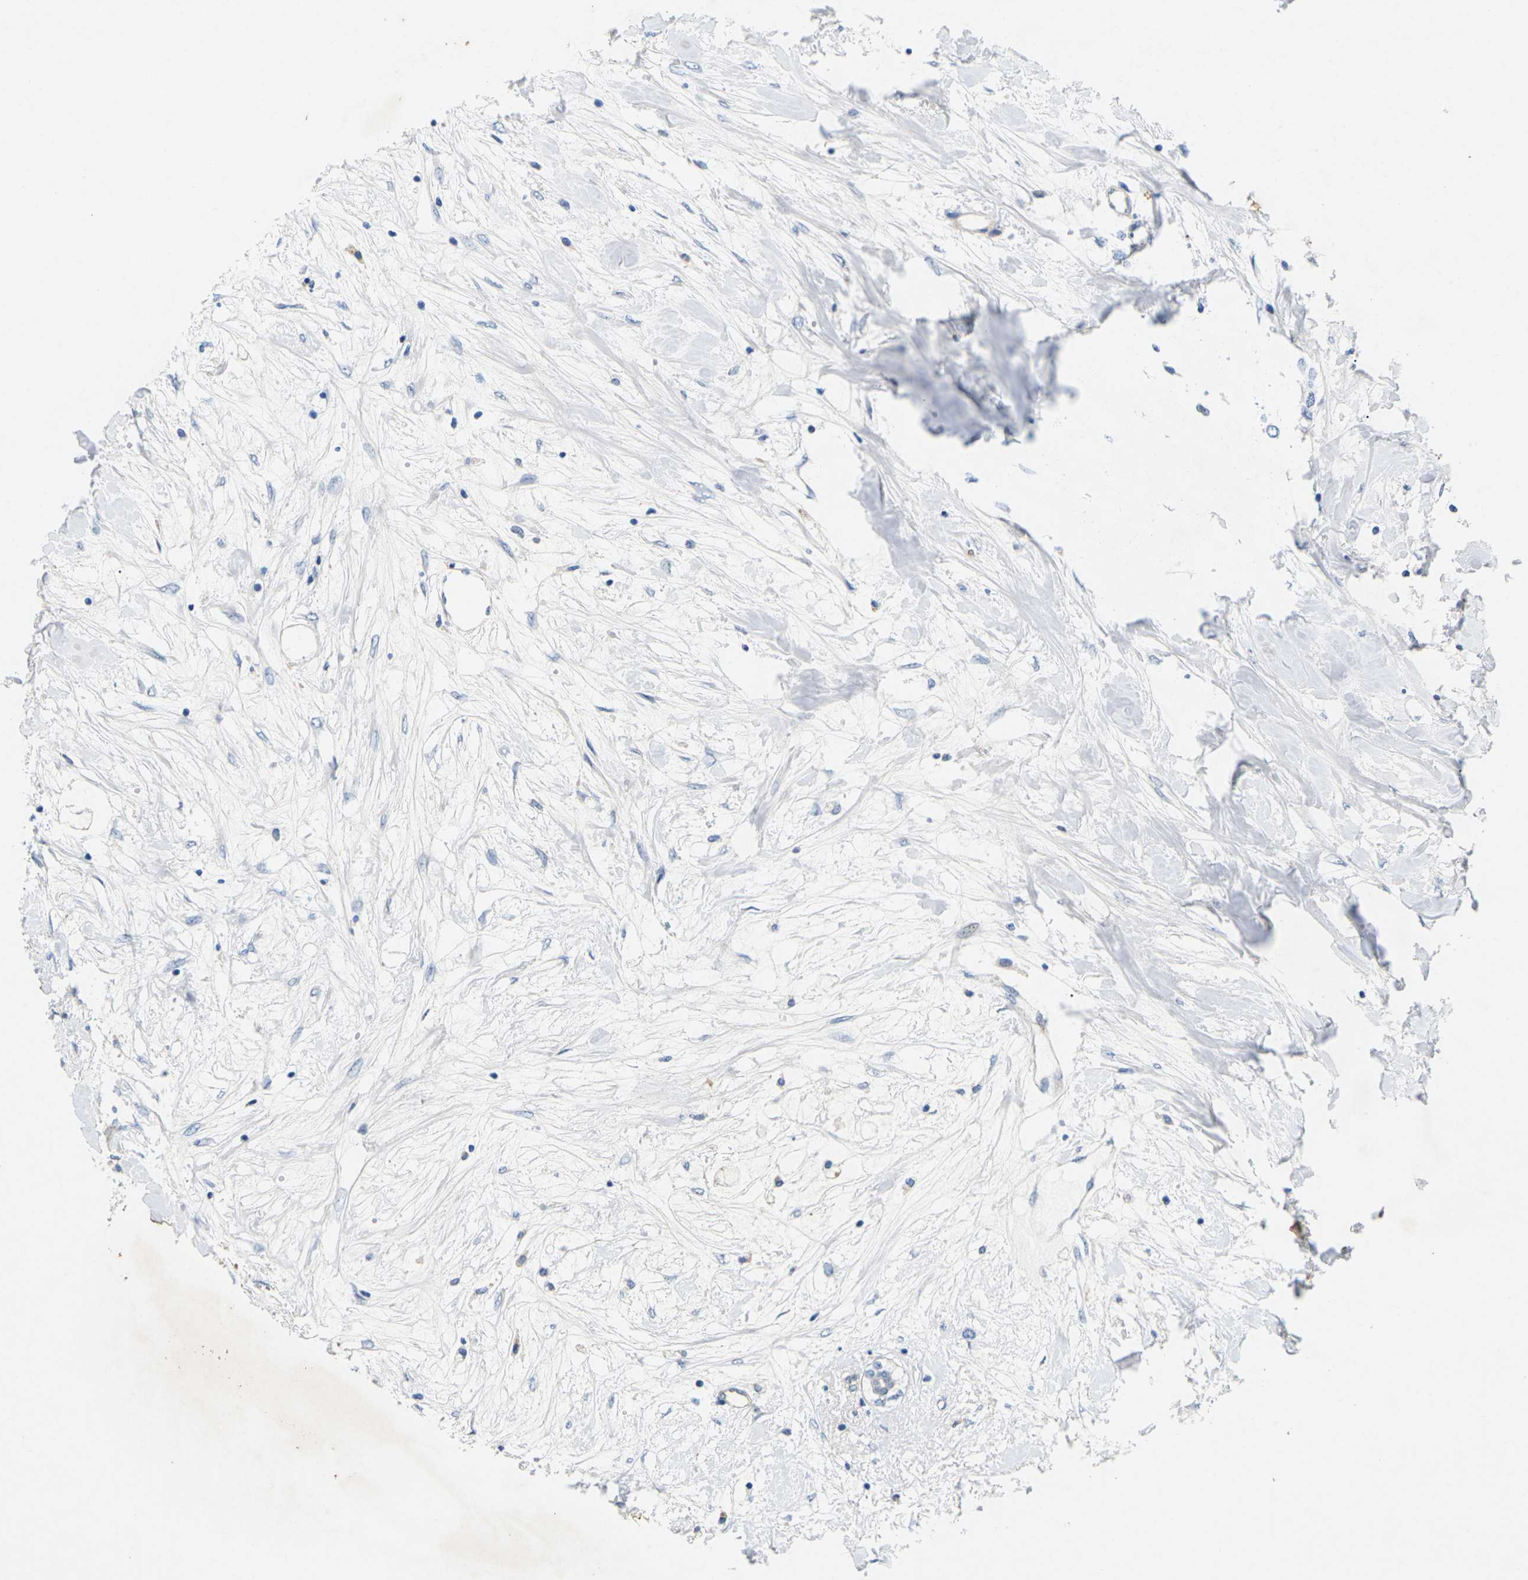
{"staining": {"intensity": "negative", "quantity": "none", "location": "none"}, "tissue": "breast cancer", "cell_type": "Tumor cells", "image_type": "cancer", "snomed": [{"axis": "morphology", "description": "Lobular carcinoma"}, {"axis": "topography", "description": "Breast"}], "caption": "There is no significant expression in tumor cells of breast cancer (lobular carcinoma). (Brightfield microscopy of DAB immunohistochemistry (IHC) at high magnification).", "gene": "ITGA5", "patient": {"sex": "female", "age": 51}}